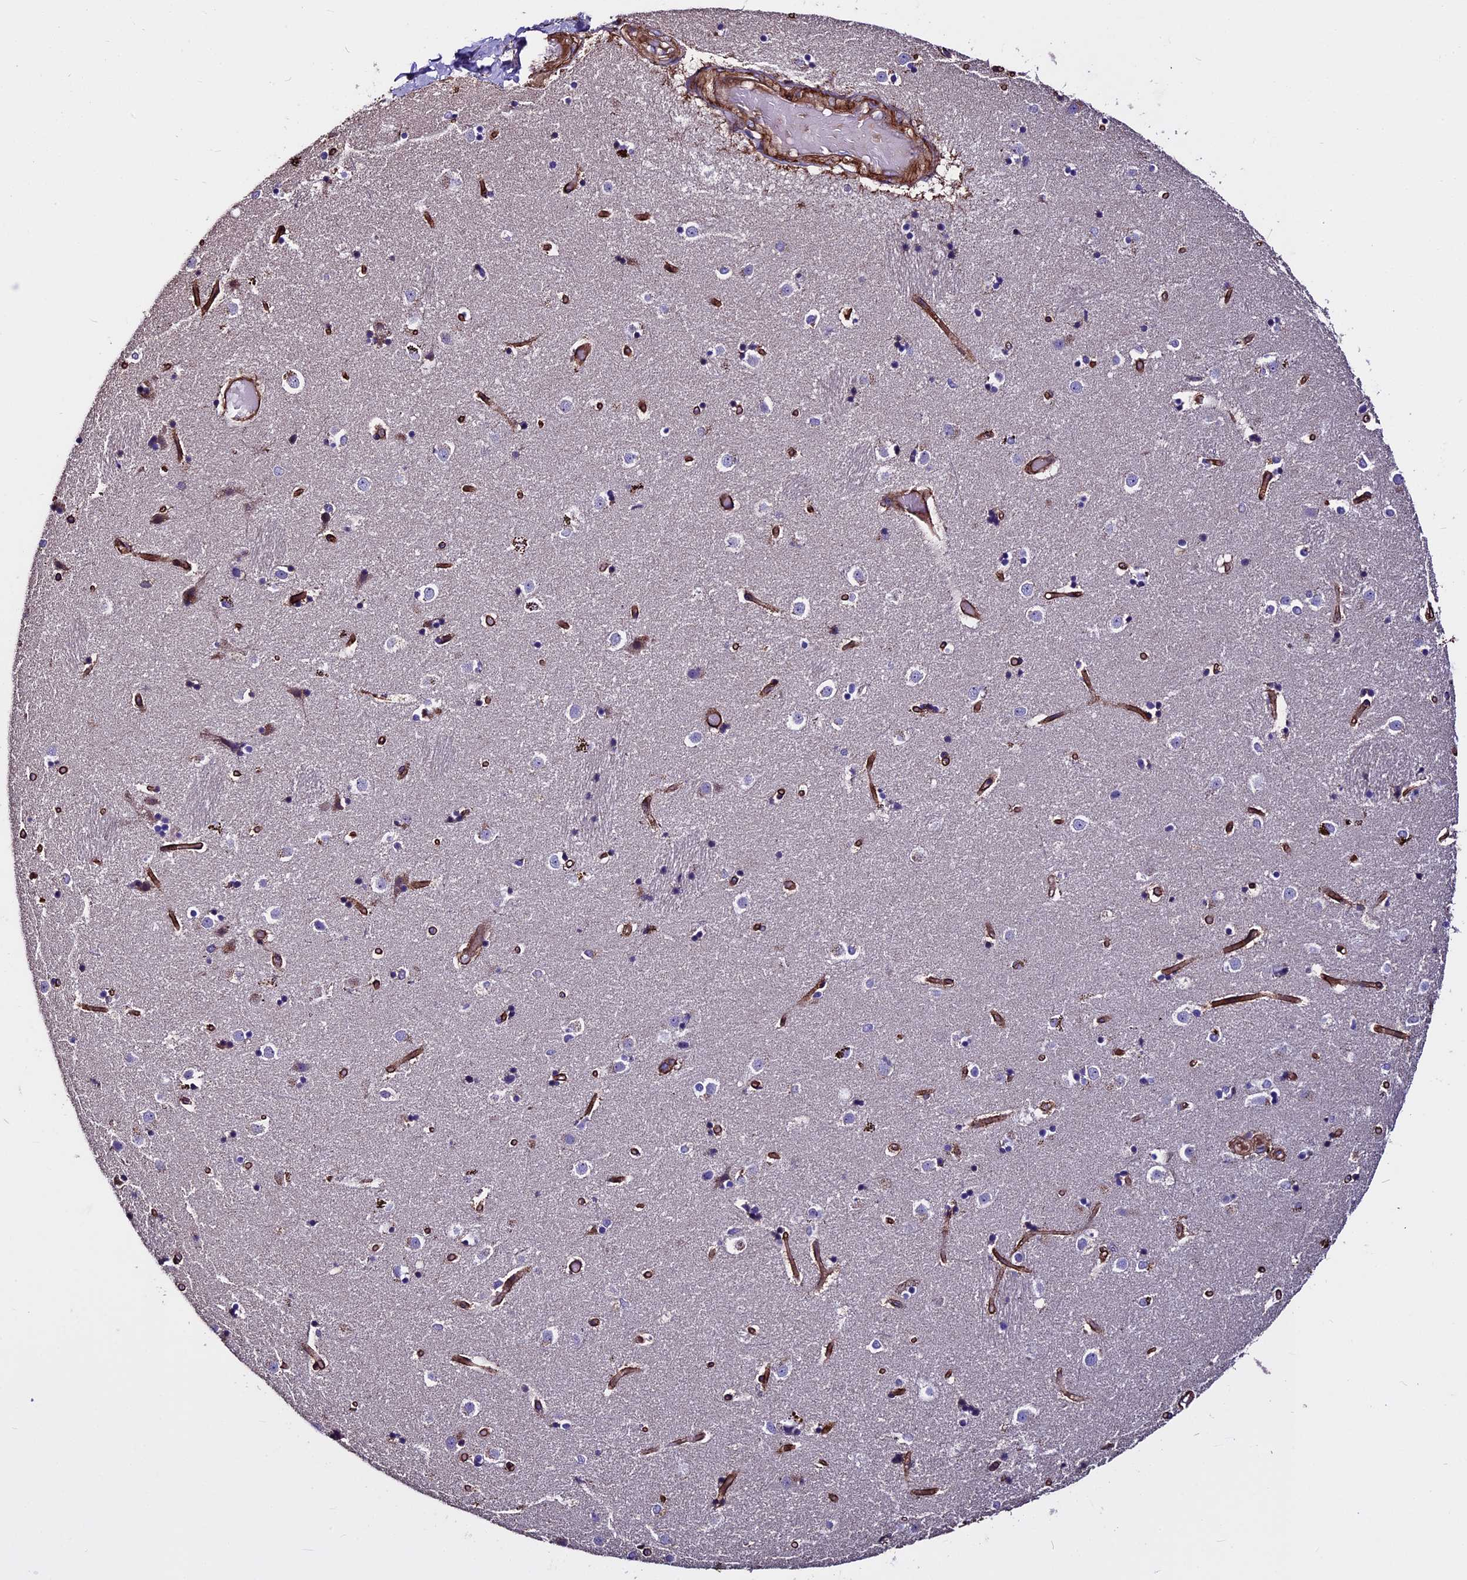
{"staining": {"intensity": "negative", "quantity": "none", "location": "none"}, "tissue": "caudate", "cell_type": "Glial cells", "image_type": "normal", "snomed": [{"axis": "morphology", "description": "Normal tissue, NOS"}, {"axis": "topography", "description": "Lateral ventricle wall"}], "caption": "This is an immunohistochemistry image of unremarkable caudate. There is no expression in glial cells.", "gene": "EVA1B", "patient": {"sex": "female", "age": 52}}